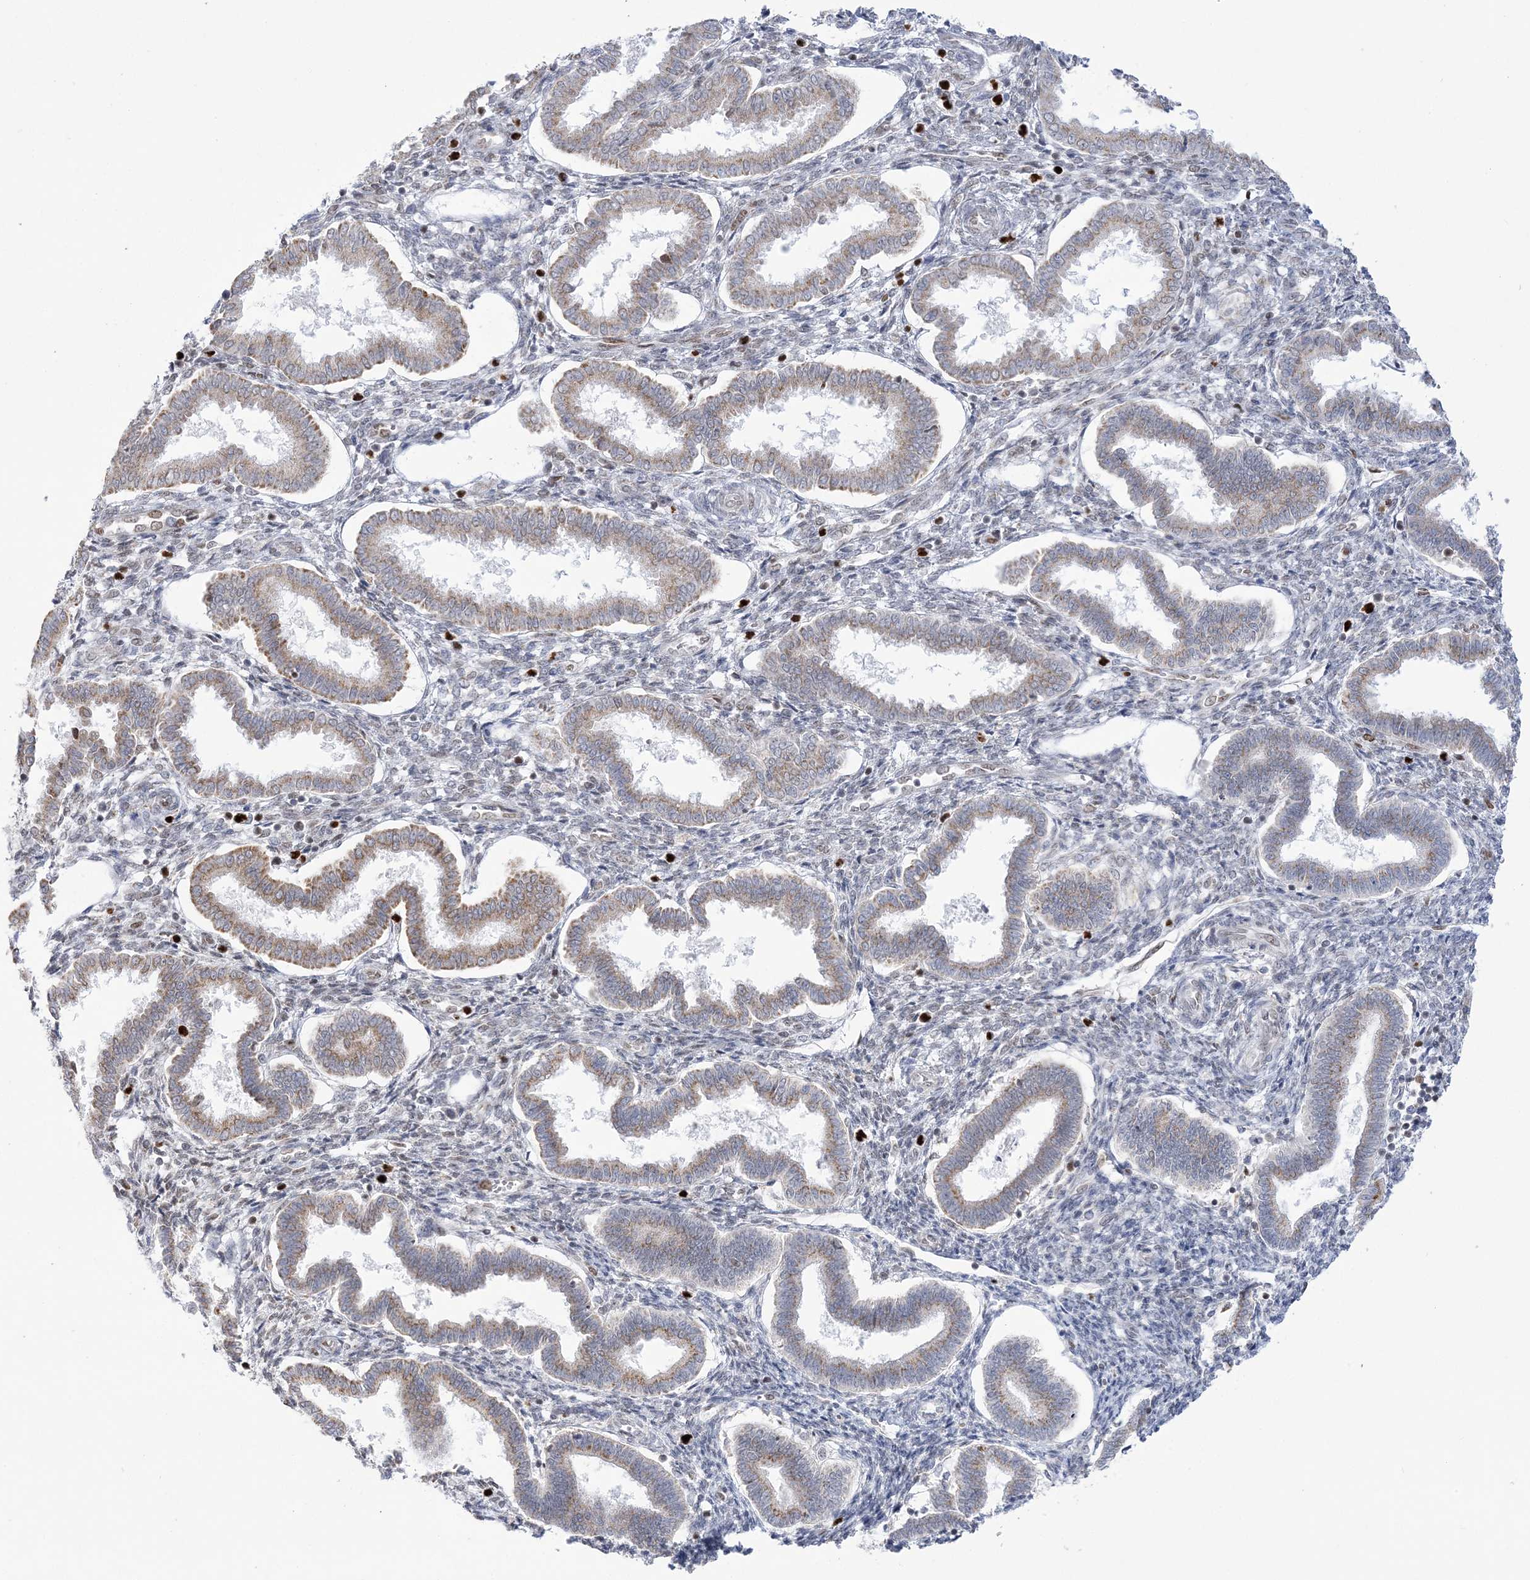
{"staining": {"intensity": "moderate", "quantity": "<25%", "location": "nuclear"}, "tissue": "endometrium", "cell_type": "Cells in endometrial stroma", "image_type": "normal", "snomed": [{"axis": "morphology", "description": "Normal tissue, NOS"}, {"axis": "topography", "description": "Endometrium"}], "caption": "Normal endometrium exhibits moderate nuclear staining in approximately <25% of cells in endometrial stroma.", "gene": "DDX21", "patient": {"sex": "female", "age": 24}}